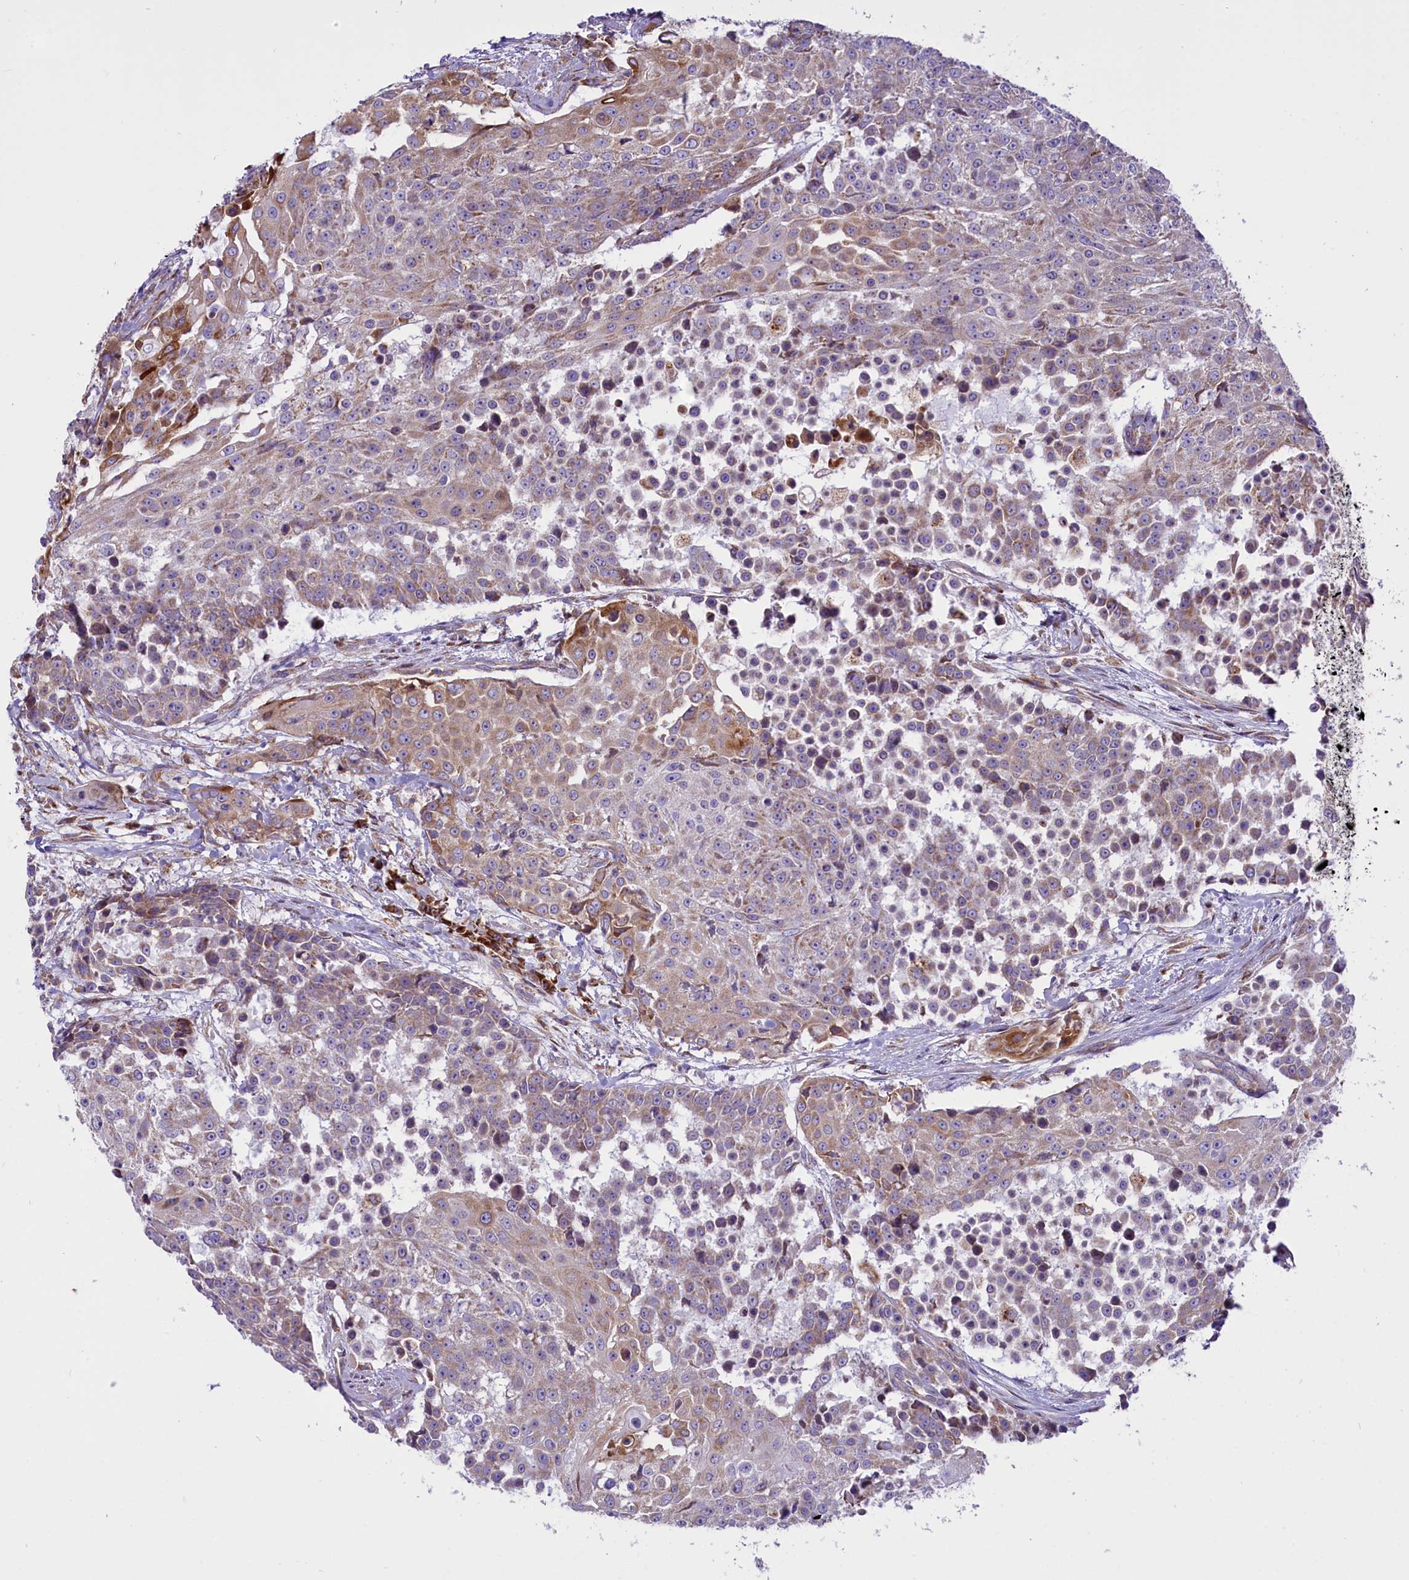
{"staining": {"intensity": "moderate", "quantity": "<25%", "location": "cytoplasmic/membranous"}, "tissue": "urothelial cancer", "cell_type": "Tumor cells", "image_type": "cancer", "snomed": [{"axis": "morphology", "description": "Urothelial carcinoma, High grade"}, {"axis": "topography", "description": "Urinary bladder"}], "caption": "Tumor cells display moderate cytoplasmic/membranous positivity in approximately <25% of cells in urothelial carcinoma (high-grade). Using DAB (brown) and hematoxylin (blue) stains, captured at high magnification using brightfield microscopy.", "gene": "PTPRU", "patient": {"sex": "female", "age": 63}}